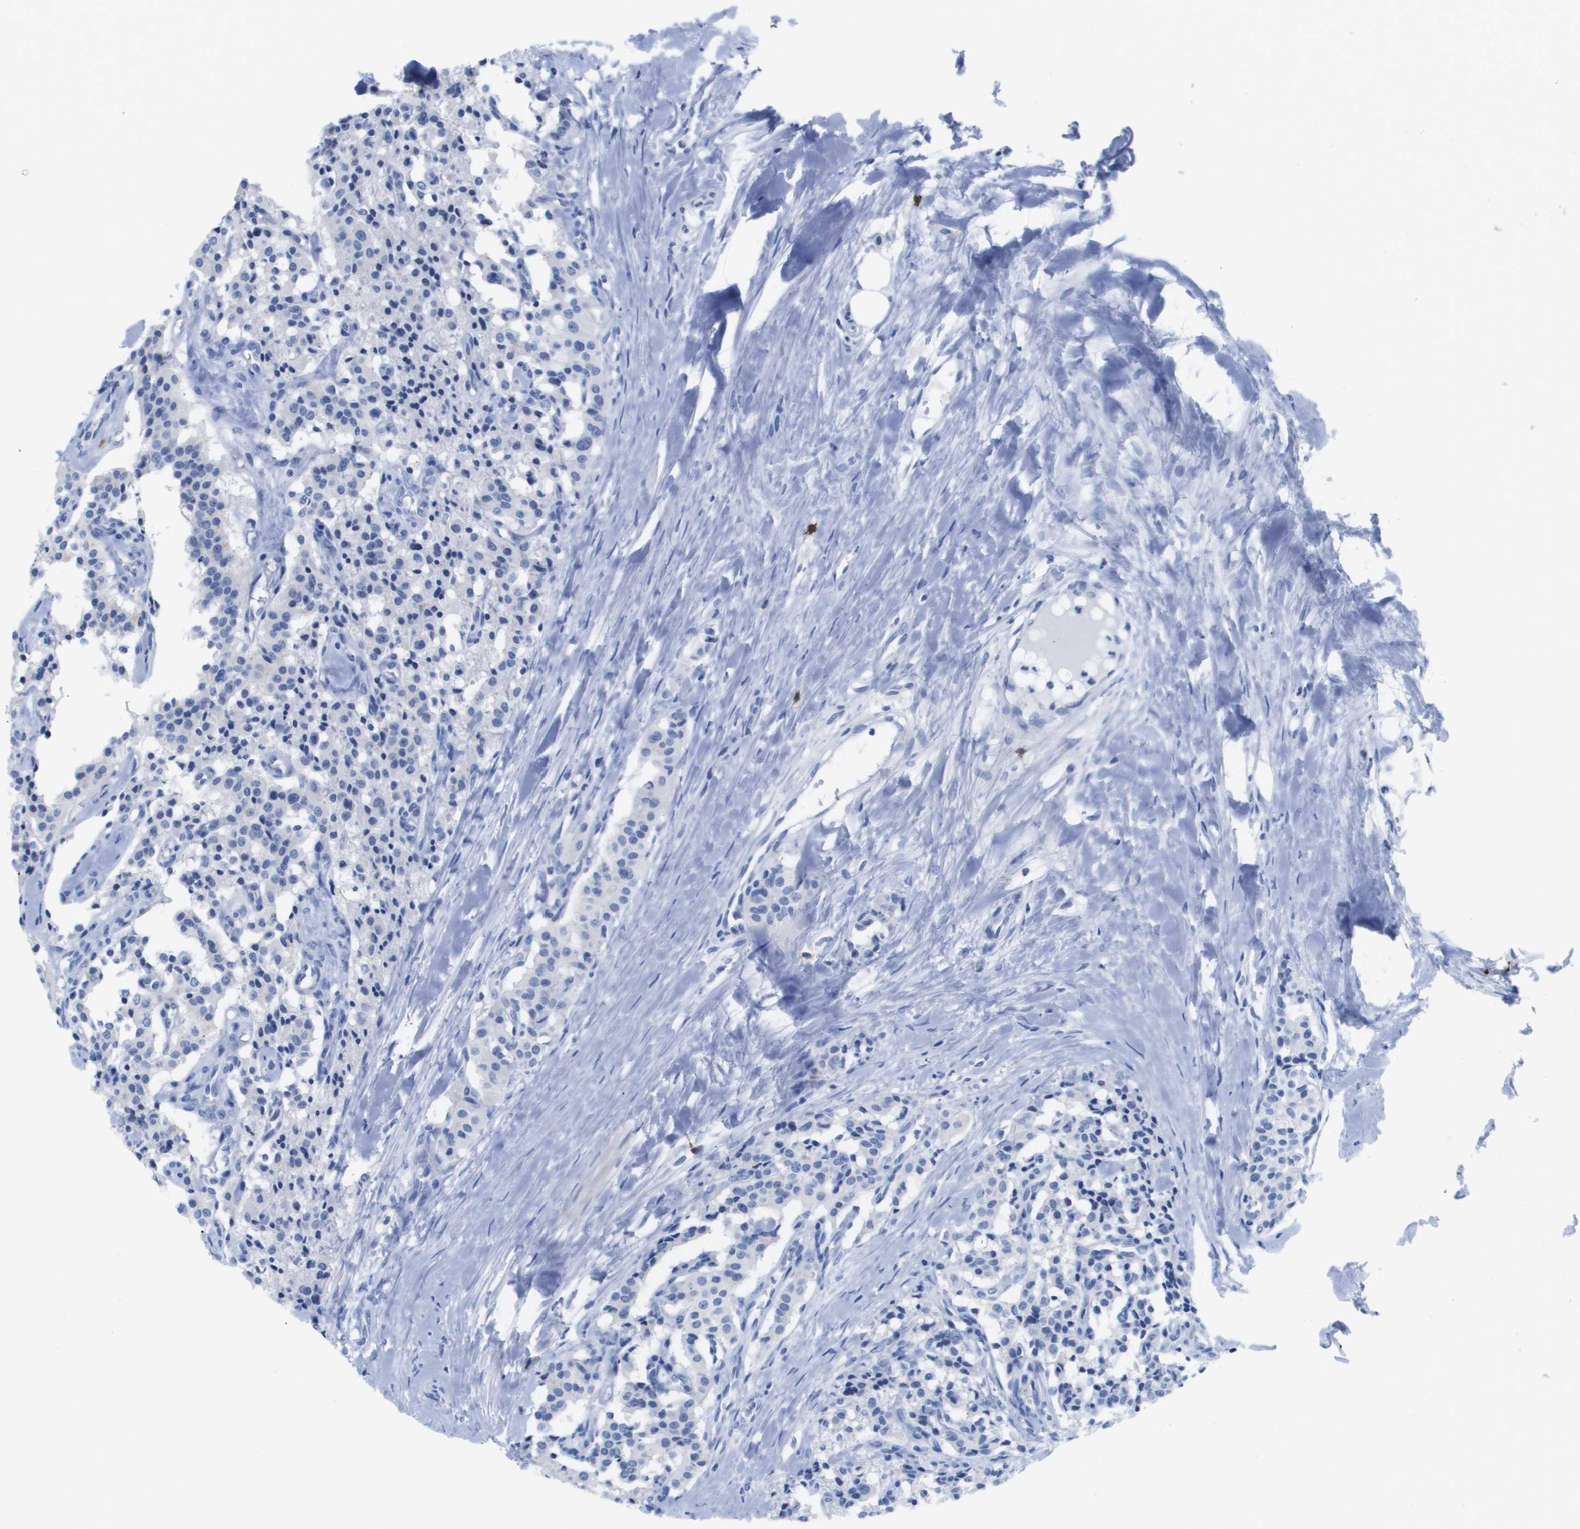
{"staining": {"intensity": "negative", "quantity": "none", "location": "none"}, "tissue": "carcinoid", "cell_type": "Tumor cells", "image_type": "cancer", "snomed": [{"axis": "morphology", "description": "Carcinoid, malignant, NOS"}, {"axis": "topography", "description": "Lung"}], "caption": "DAB immunohistochemical staining of malignant carcinoid reveals no significant staining in tumor cells.", "gene": "MS4A1", "patient": {"sex": "male", "age": 30}}